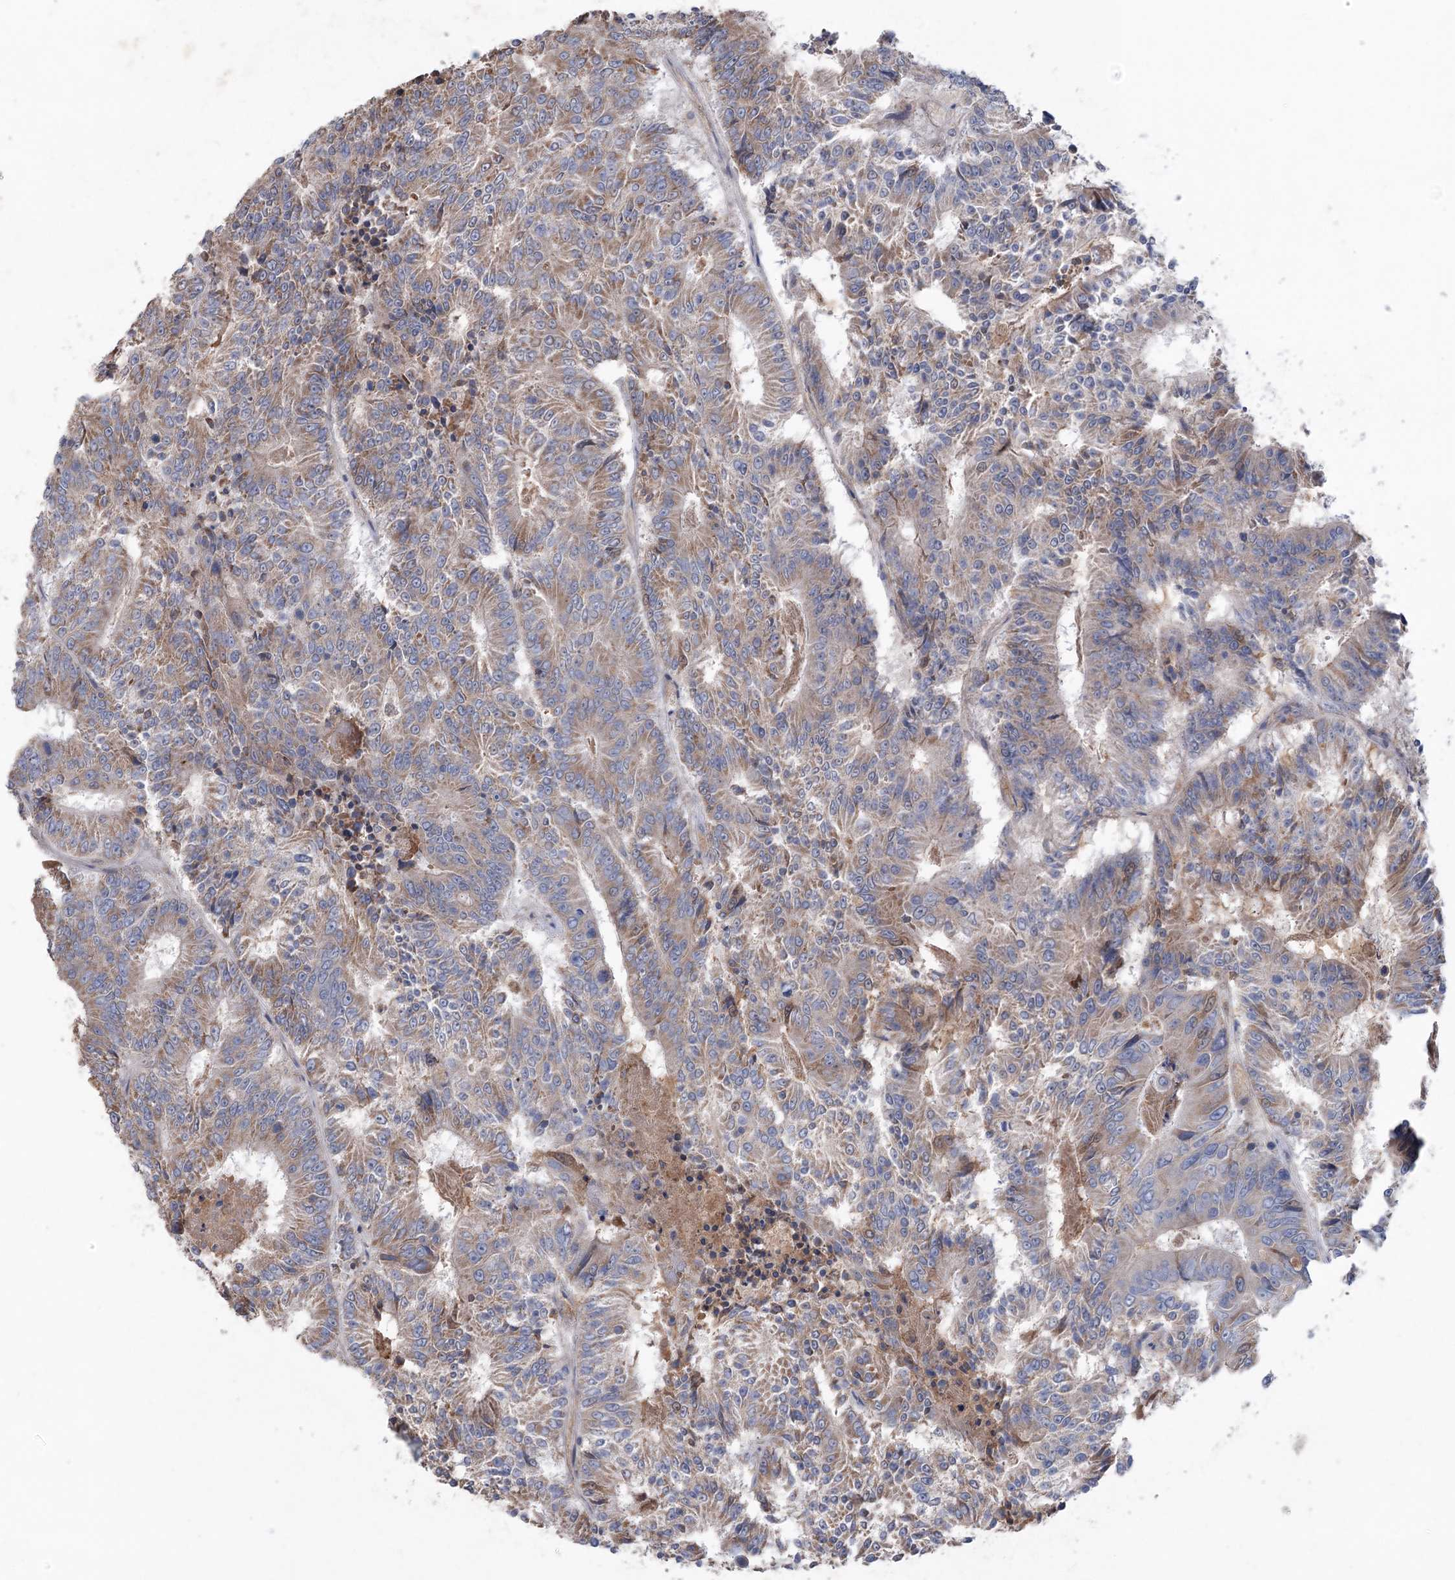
{"staining": {"intensity": "moderate", "quantity": "25%-75%", "location": "cytoplasmic/membranous"}, "tissue": "colorectal cancer", "cell_type": "Tumor cells", "image_type": "cancer", "snomed": [{"axis": "morphology", "description": "Adenocarcinoma, NOS"}, {"axis": "topography", "description": "Colon"}], "caption": "A photomicrograph of human adenocarcinoma (colorectal) stained for a protein demonstrates moderate cytoplasmic/membranous brown staining in tumor cells.", "gene": "MTCH2", "patient": {"sex": "male", "age": 83}}